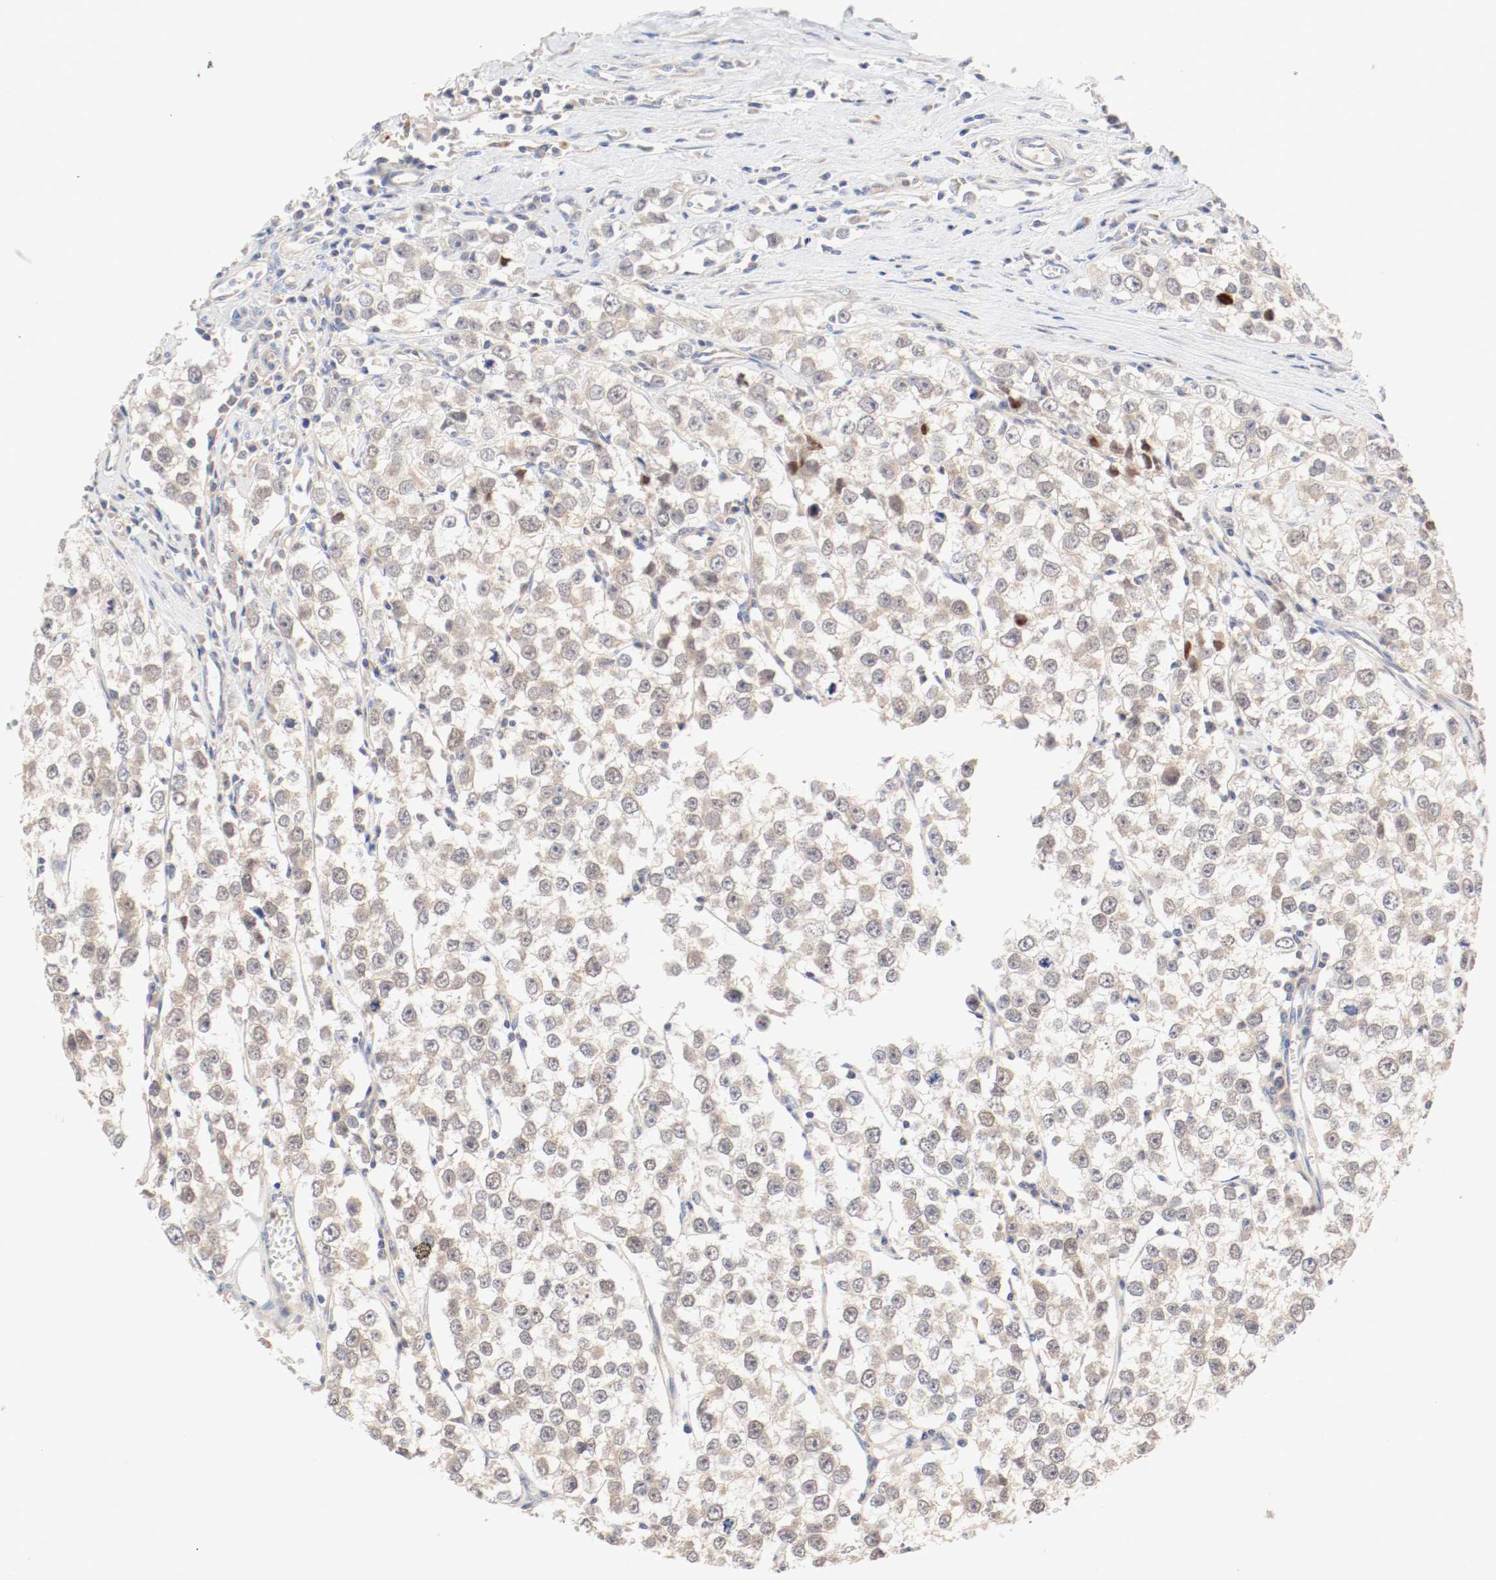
{"staining": {"intensity": "moderate", "quantity": ">75%", "location": "cytoplasmic/membranous,nuclear"}, "tissue": "testis cancer", "cell_type": "Tumor cells", "image_type": "cancer", "snomed": [{"axis": "morphology", "description": "Seminoma, NOS"}, {"axis": "morphology", "description": "Carcinoma, Embryonal, NOS"}, {"axis": "topography", "description": "Testis"}], "caption": "Human testis cancer (seminoma) stained for a protein (brown) displays moderate cytoplasmic/membranous and nuclear positive staining in approximately >75% of tumor cells.", "gene": "GIT1", "patient": {"sex": "male", "age": 52}}